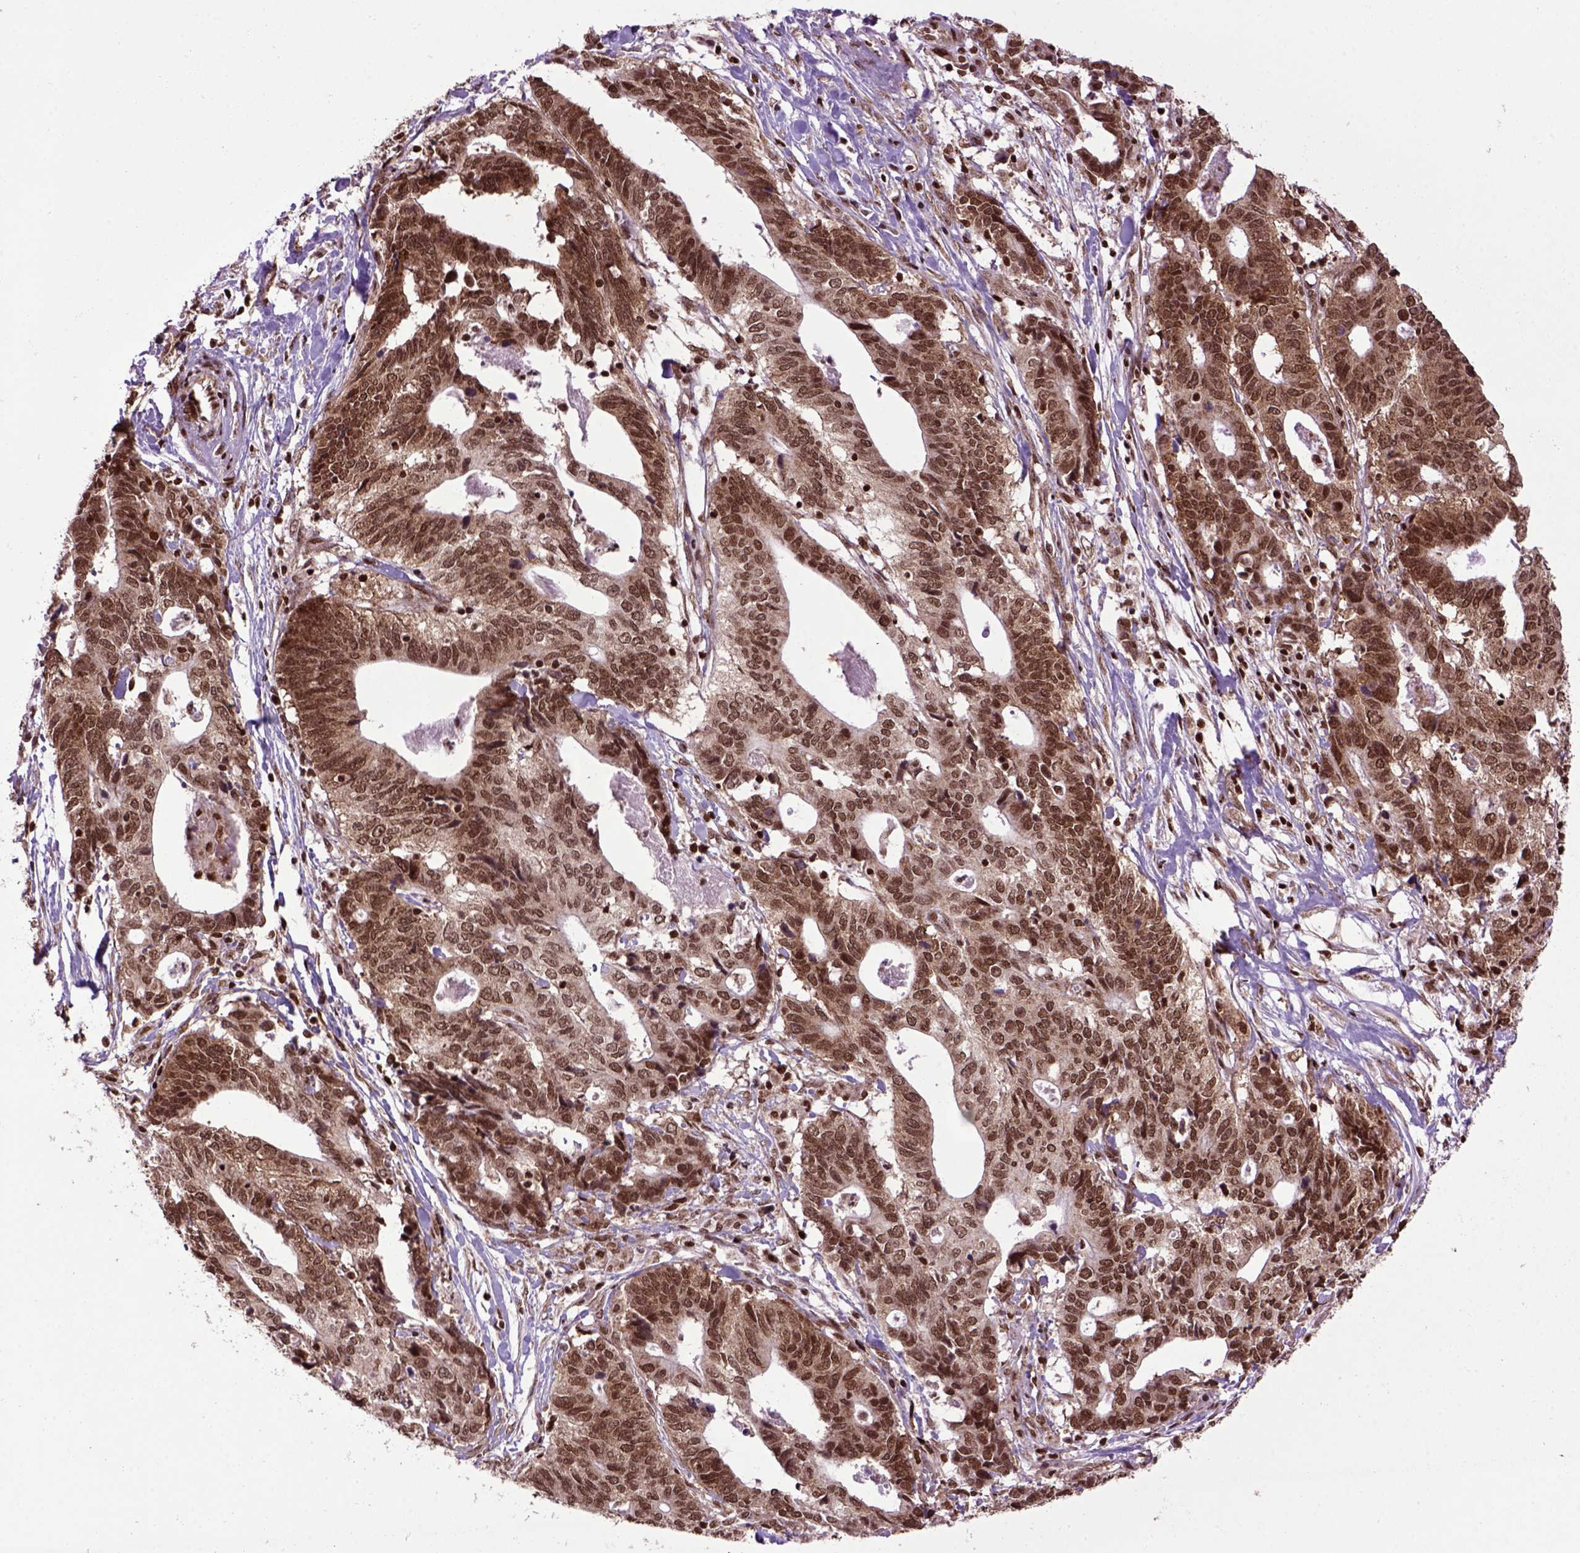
{"staining": {"intensity": "strong", "quantity": ">75%", "location": "cytoplasmic/membranous,nuclear"}, "tissue": "stomach cancer", "cell_type": "Tumor cells", "image_type": "cancer", "snomed": [{"axis": "morphology", "description": "Adenocarcinoma, NOS"}, {"axis": "topography", "description": "Stomach, upper"}], "caption": "The photomicrograph exhibits immunohistochemical staining of stomach adenocarcinoma. There is strong cytoplasmic/membranous and nuclear positivity is present in about >75% of tumor cells.", "gene": "CELF1", "patient": {"sex": "female", "age": 67}}